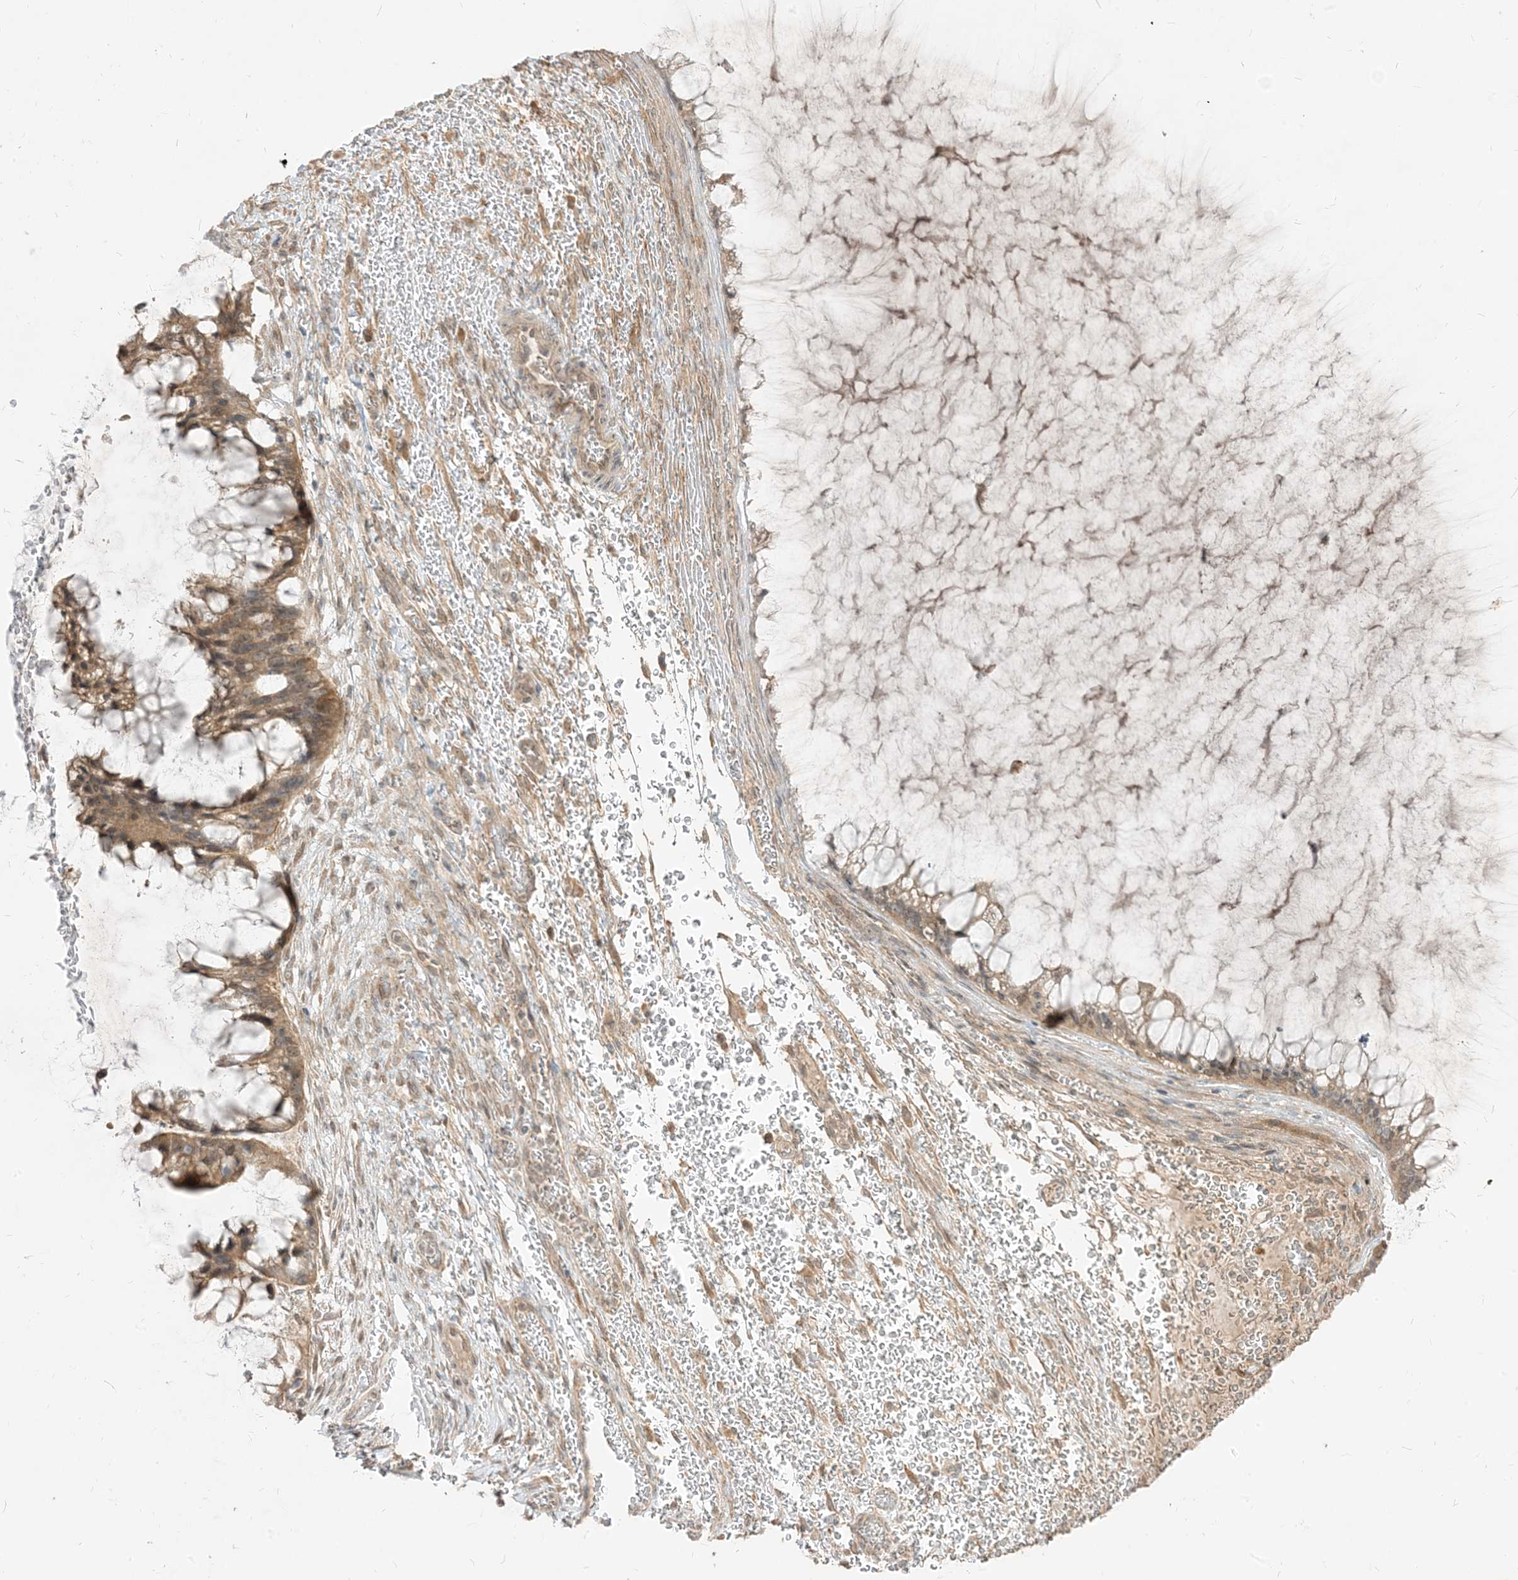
{"staining": {"intensity": "weak", "quantity": ">75%", "location": "cytoplasmic/membranous,nuclear"}, "tissue": "ovarian cancer", "cell_type": "Tumor cells", "image_type": "cancer", "snomed": [{"axis": "morphology", "description": "Cystadenocarcinoma, mucinous, NOS"}, {"axis": "topography", "description": "Ovary"}], "caption": "DAB (3,3'-diaminobenzidine) immunohistochemical staining of ovarian cancer exhibits weak cytoplasmic/membranous and nuclear protein staining in approximately >75% of tumor cells.", "gene": "TBCC", "patient": {"sex": "female", "age": 37}}